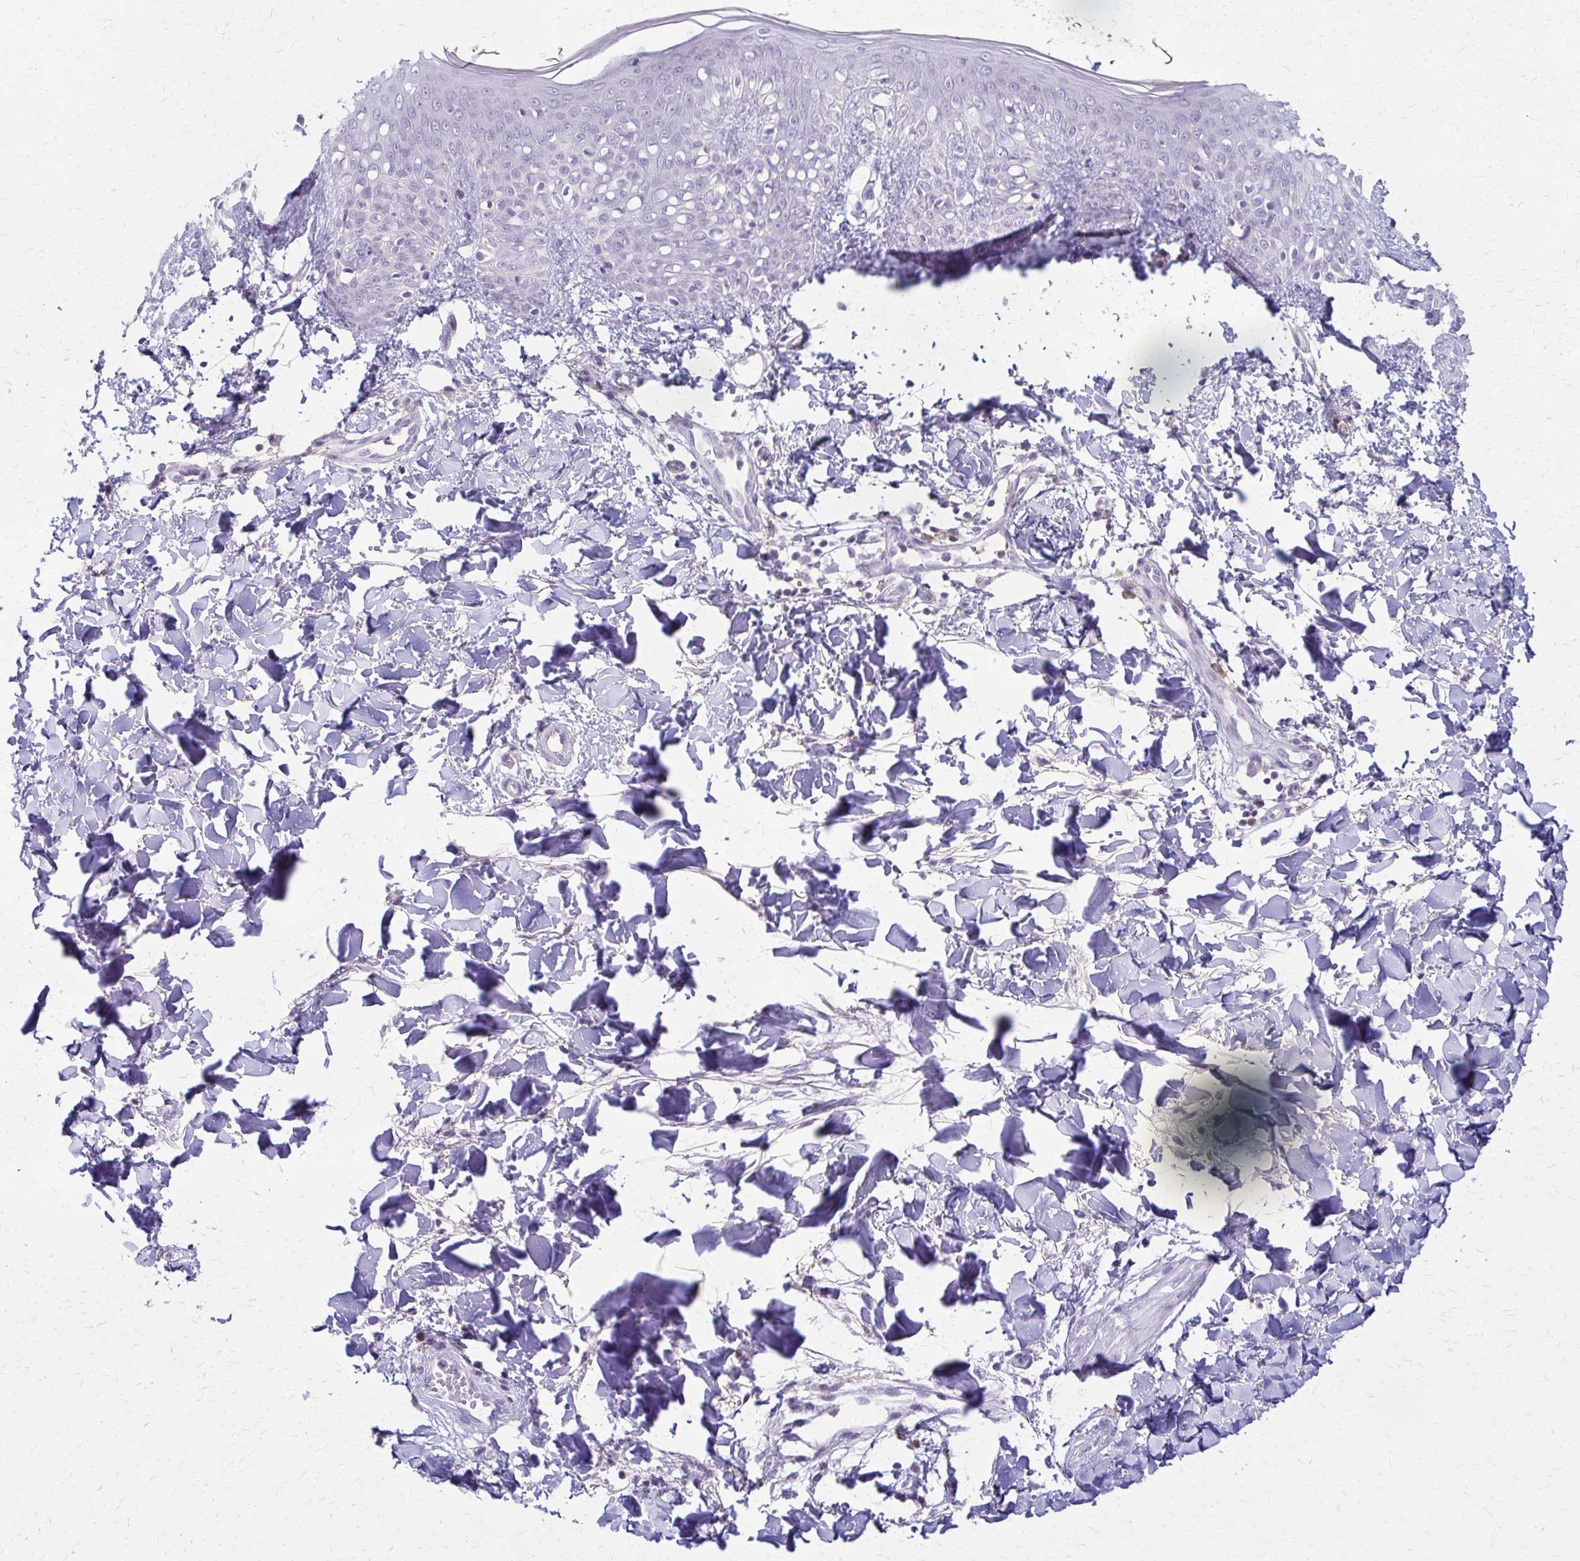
{"staining": {"intensity": "negative", "quantity": "none", "location": "none"}, "tissue": "skin", "cell_type": "Fibroblasts", "image_type": "normal", "snomed": [{"axis": "morphology", "description": "Normal tissue, NOS"}, {"axis": "topography", "description": "Skin"}], "caption": "Protein analysis of normal skin shows no significant expression in fibroblasts.", "gene": "PIK3AP1", "patient": {"sex": "male", "age": 16}}